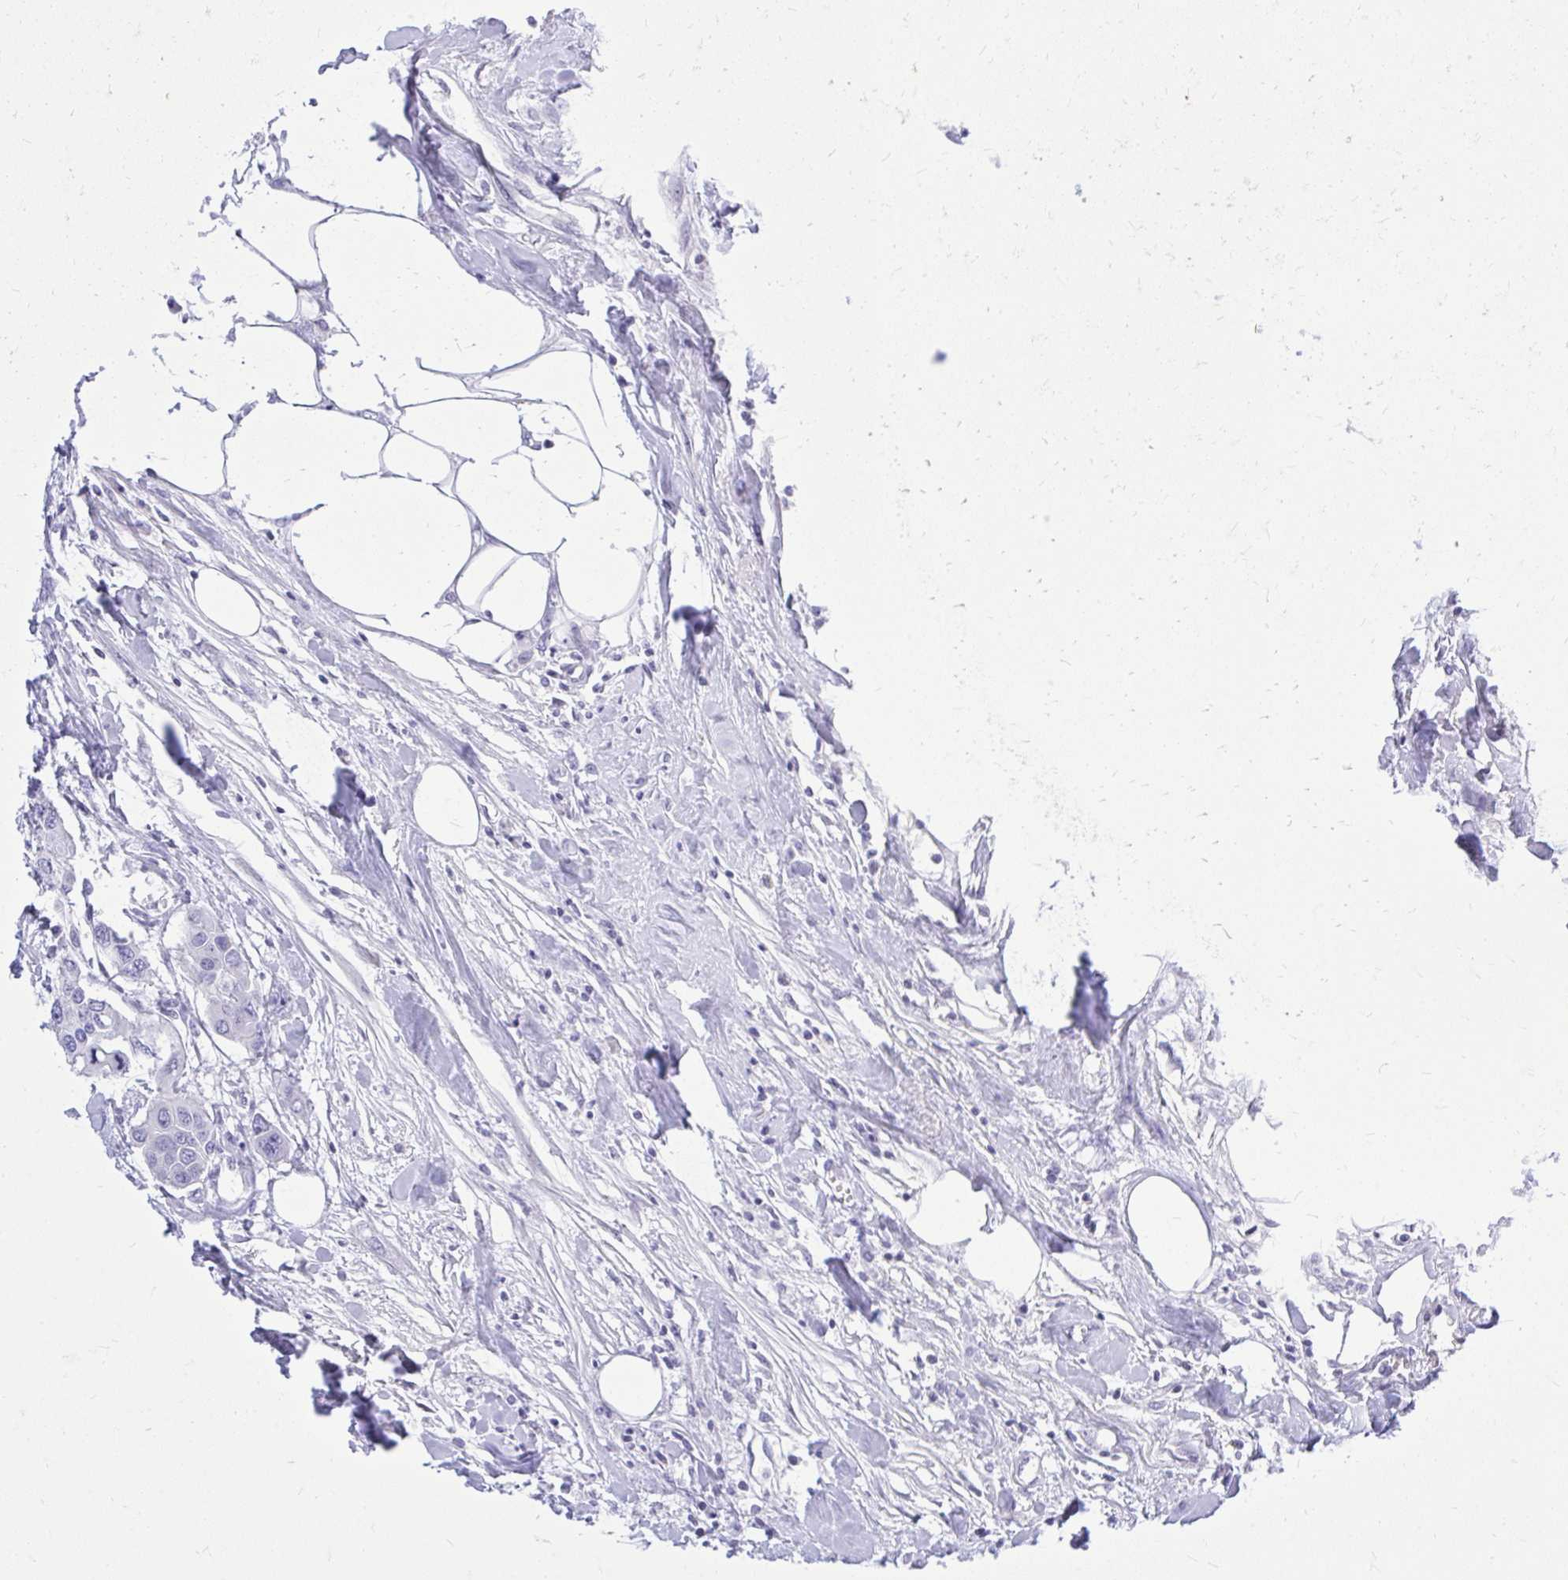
{"staining": {"intensity": "negative", "quantity": "none", "location": "none"}, "tissue": "colorectal cancer", "cell_type": "Tumor cells", "image_type": "cancer", "snomed": [{"axis": "morphology", "description": "Adenocarcinoma, NOS"}, {"axis": "topography", "description": "Colon"}], "caption": "The image exhibits no significant positivity in tumor cells of colorectal cancer.", "gene": "GABRA1", "patient": {"sex": "male", "age": 77}}